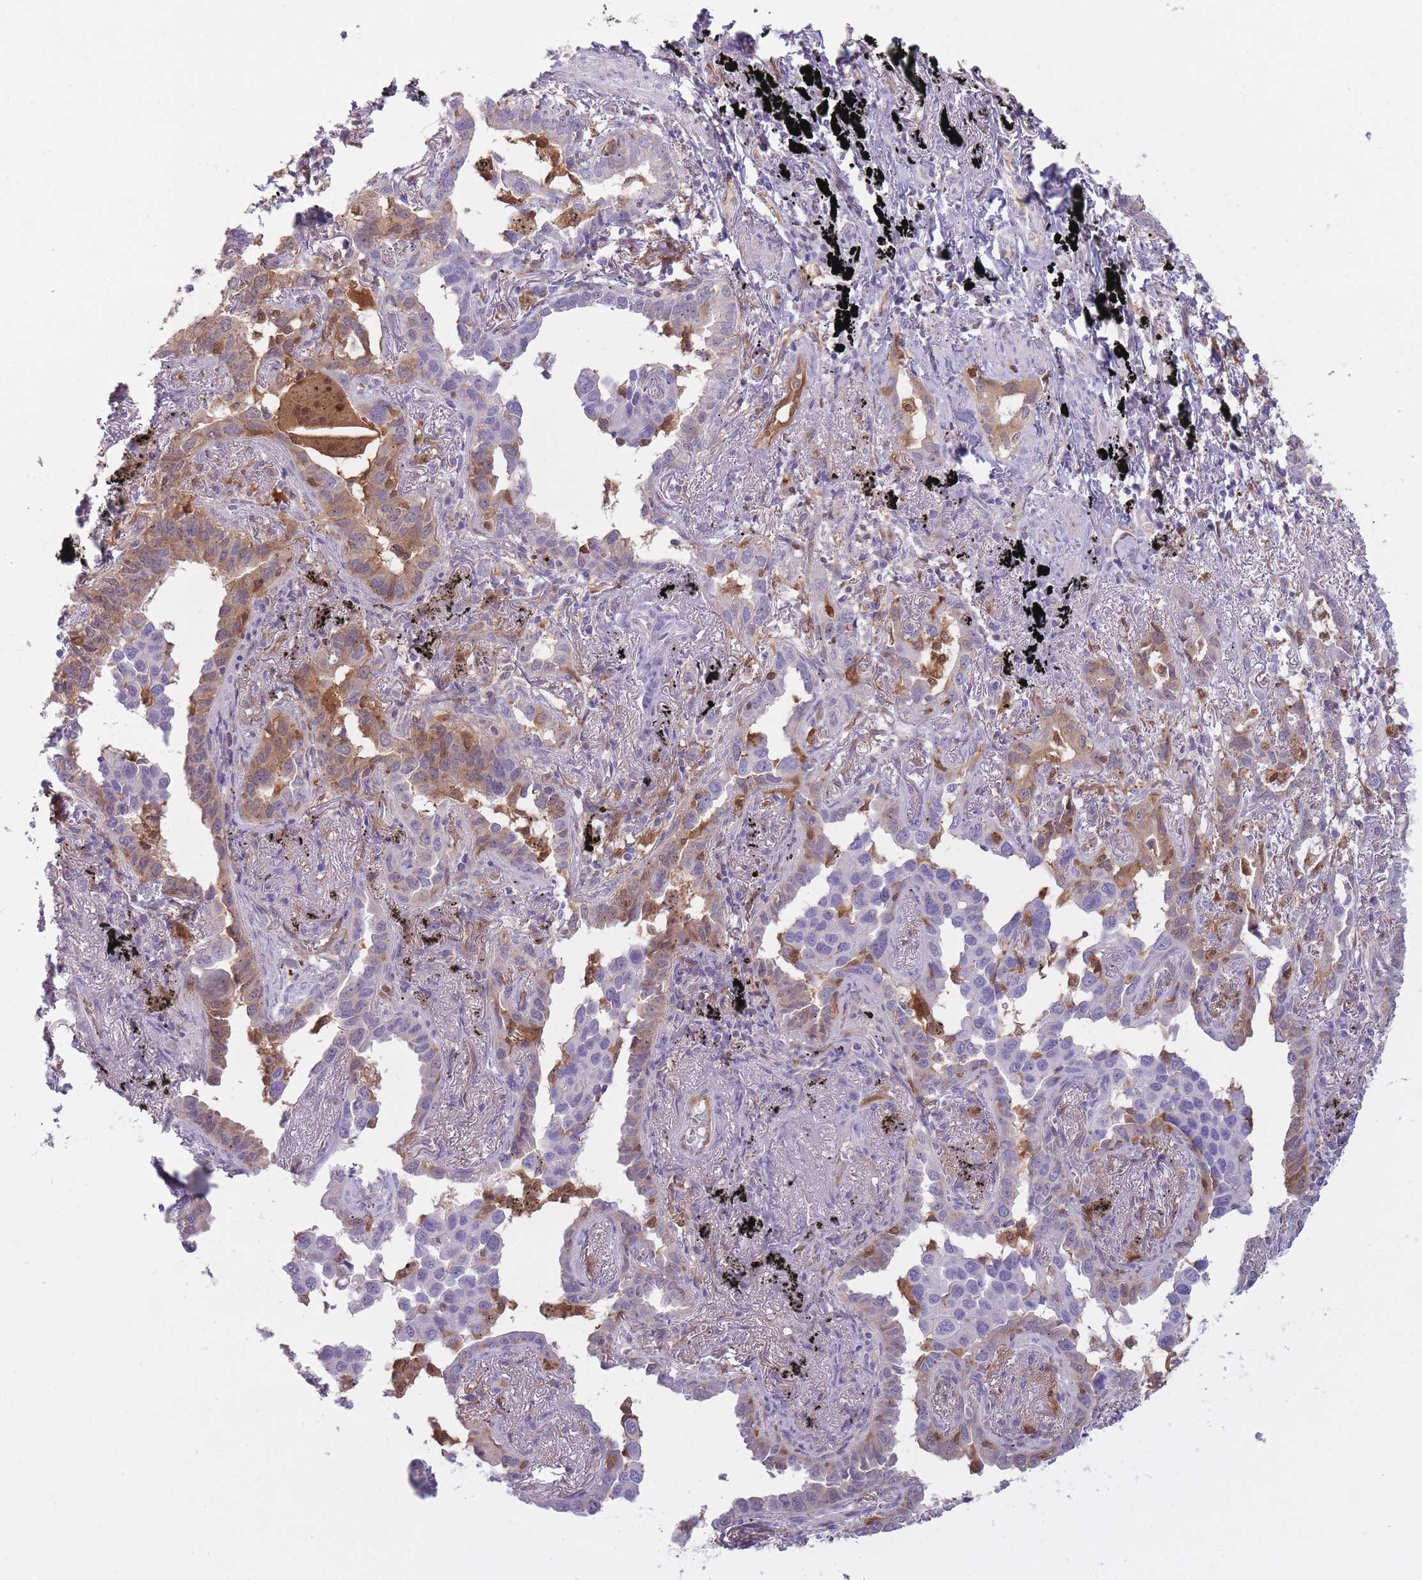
{"staining": {"intensity": "moderate", "quantity": "<25%", "location": "cytoplasmic/membranous,nuclear"}, "tissue": "lung cancer", "cell_type": "Tumor cells", "image_type": "cancer", "snomed": [{"axis": "morphology", "description": "Adenocarcinoma, NOS"}, {"axis": "topography", "description": "Lung"}], "caption": "Immunohistochemical staining of human lung adenocarcinoma shows moderate cytoplasmic/membranous and nuclear protein positivity in approximately <25% of tumor cells.", "gene": "LGALS9", "patient": {"sex": "male", "age": 67}}